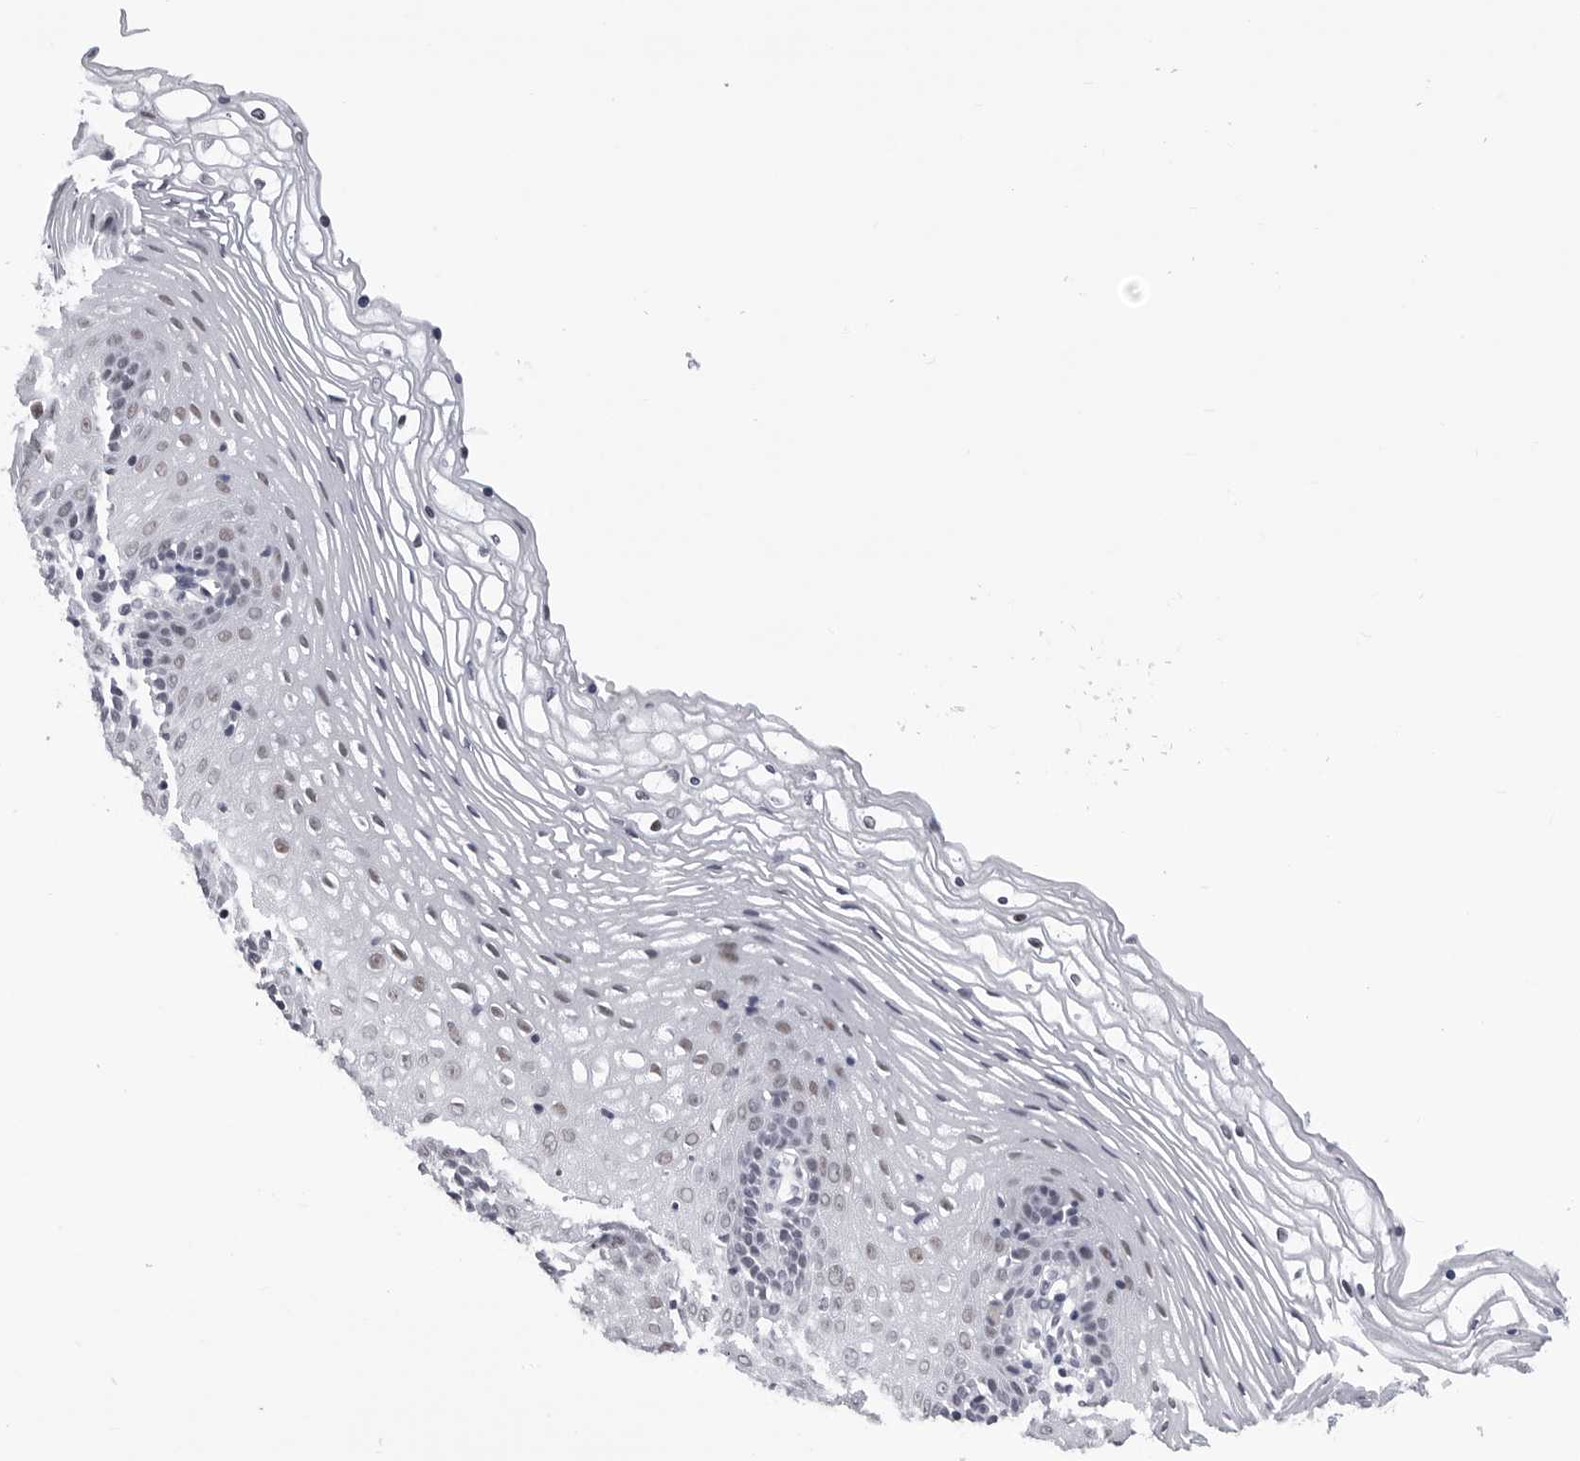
{"staining": {"intensity": "weak", "quantity": "<25%", "location": "nuclear"}, "tissue": "vagina", "cell_type": "Squamous epithelial cells", "image_type": "normal", "snomed": [{"axis": "morphology", "description": "Normal tissue, NOS"}, {"axis": "topography", "description": "Vagina"}], "caption": "A photomicrograph of vagina stained for a protein reveals no brown staining in squamous epithelial cells. Nuclei are stained in blue.", "gene": "SF3B4", "patient": {"sex": "female", "age": 32}}